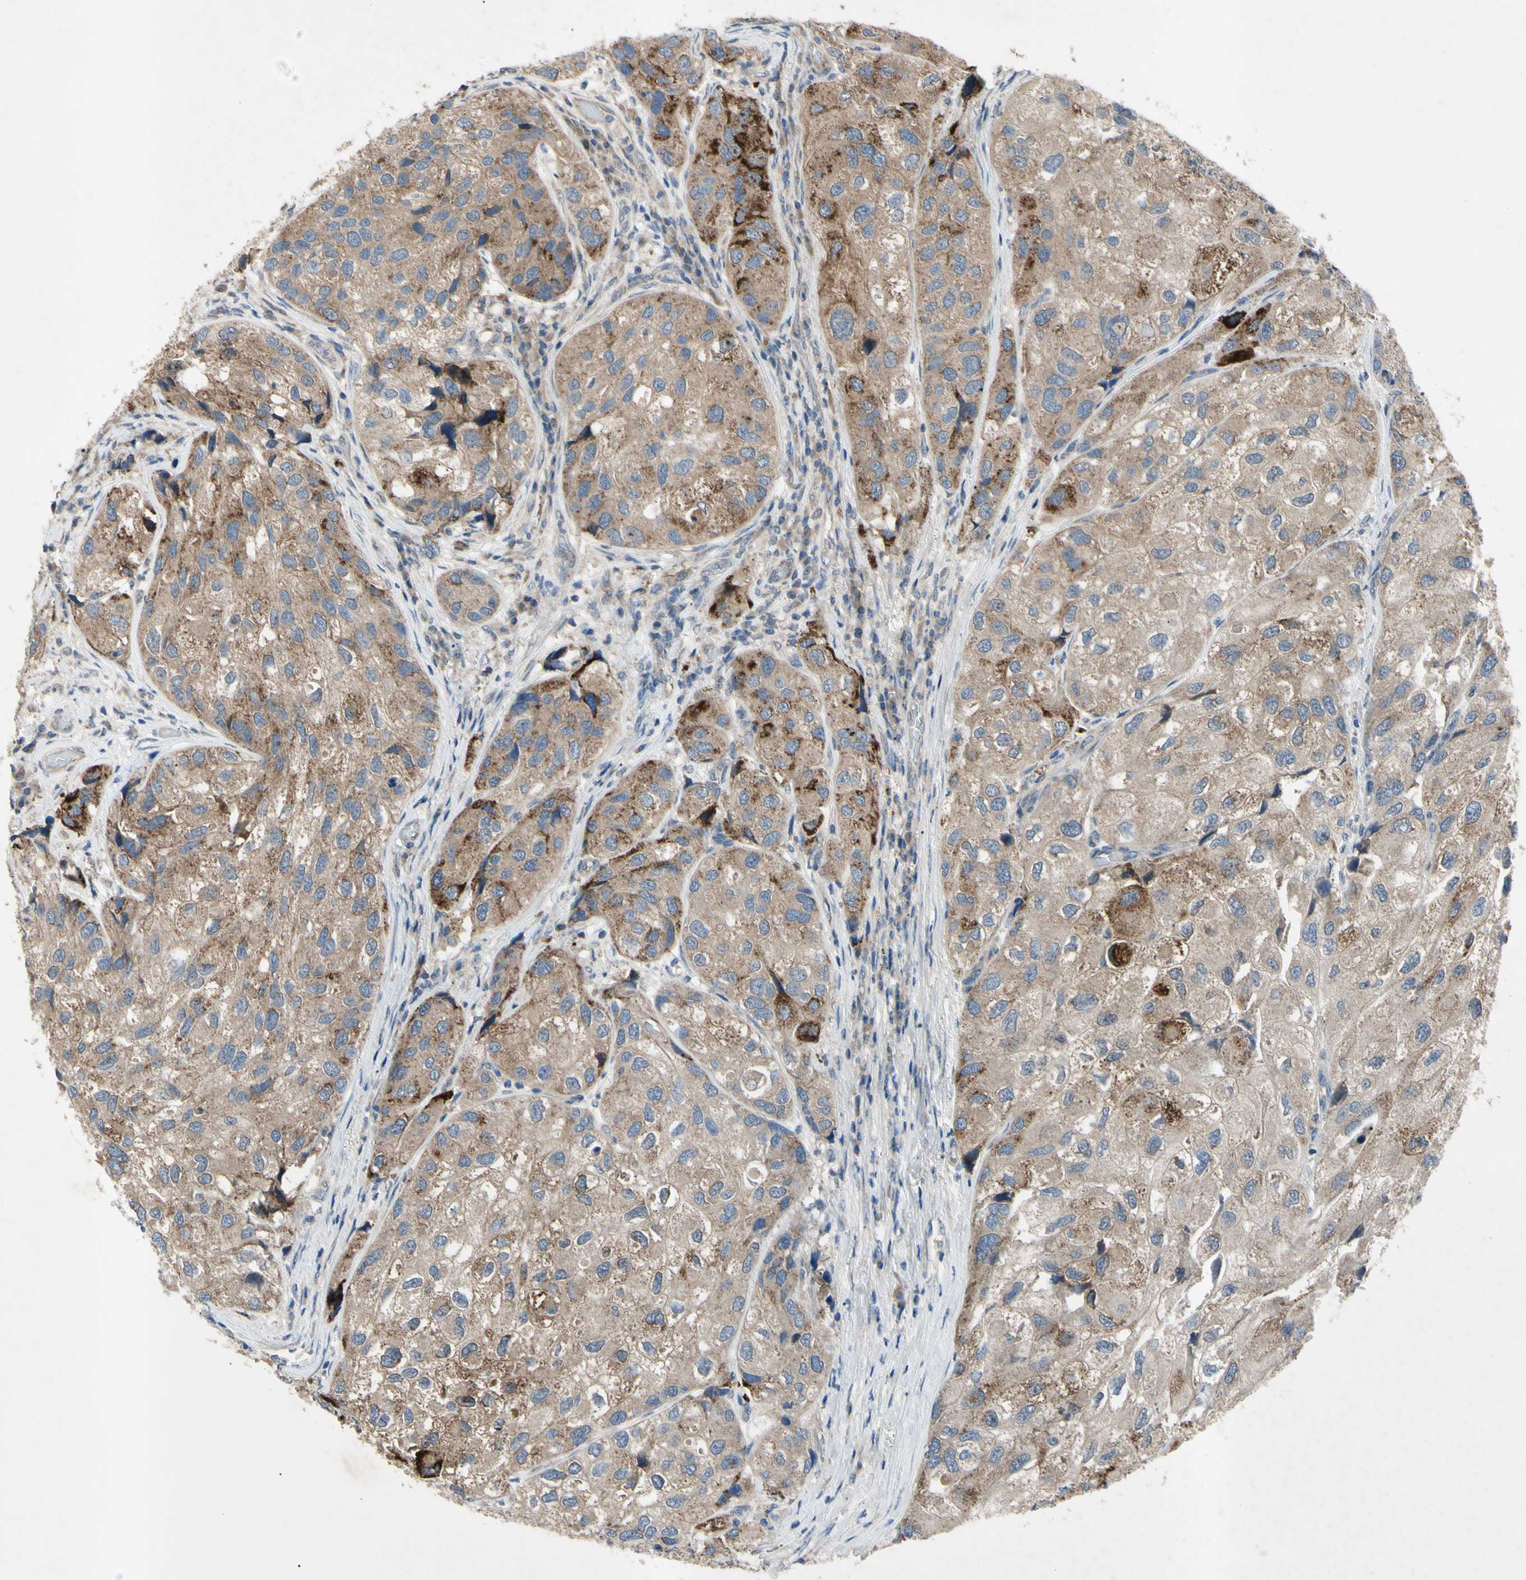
{"staining": {"intensity": "moderate", "quantity": ">75%", "location": "cytoplasmic/membranous"}, "tissue": "urothelial cancer", "cell_type": "Tumor cells", "image_type": "cancer", "snomed": [{"axis": "morphology", "description": "Urothelial carcinoma, High grade"}, {"axis": "topography", "description": "Urinary bladder"}], "caption": "Protein staining of urothelial carcinoma (high-grade) tissue exhibits moderate cytoplasmic/membranous staining in about >75% of tumor cells.", "gene": "HILPDA", "patient": {"sex": "female", "age": 64}}